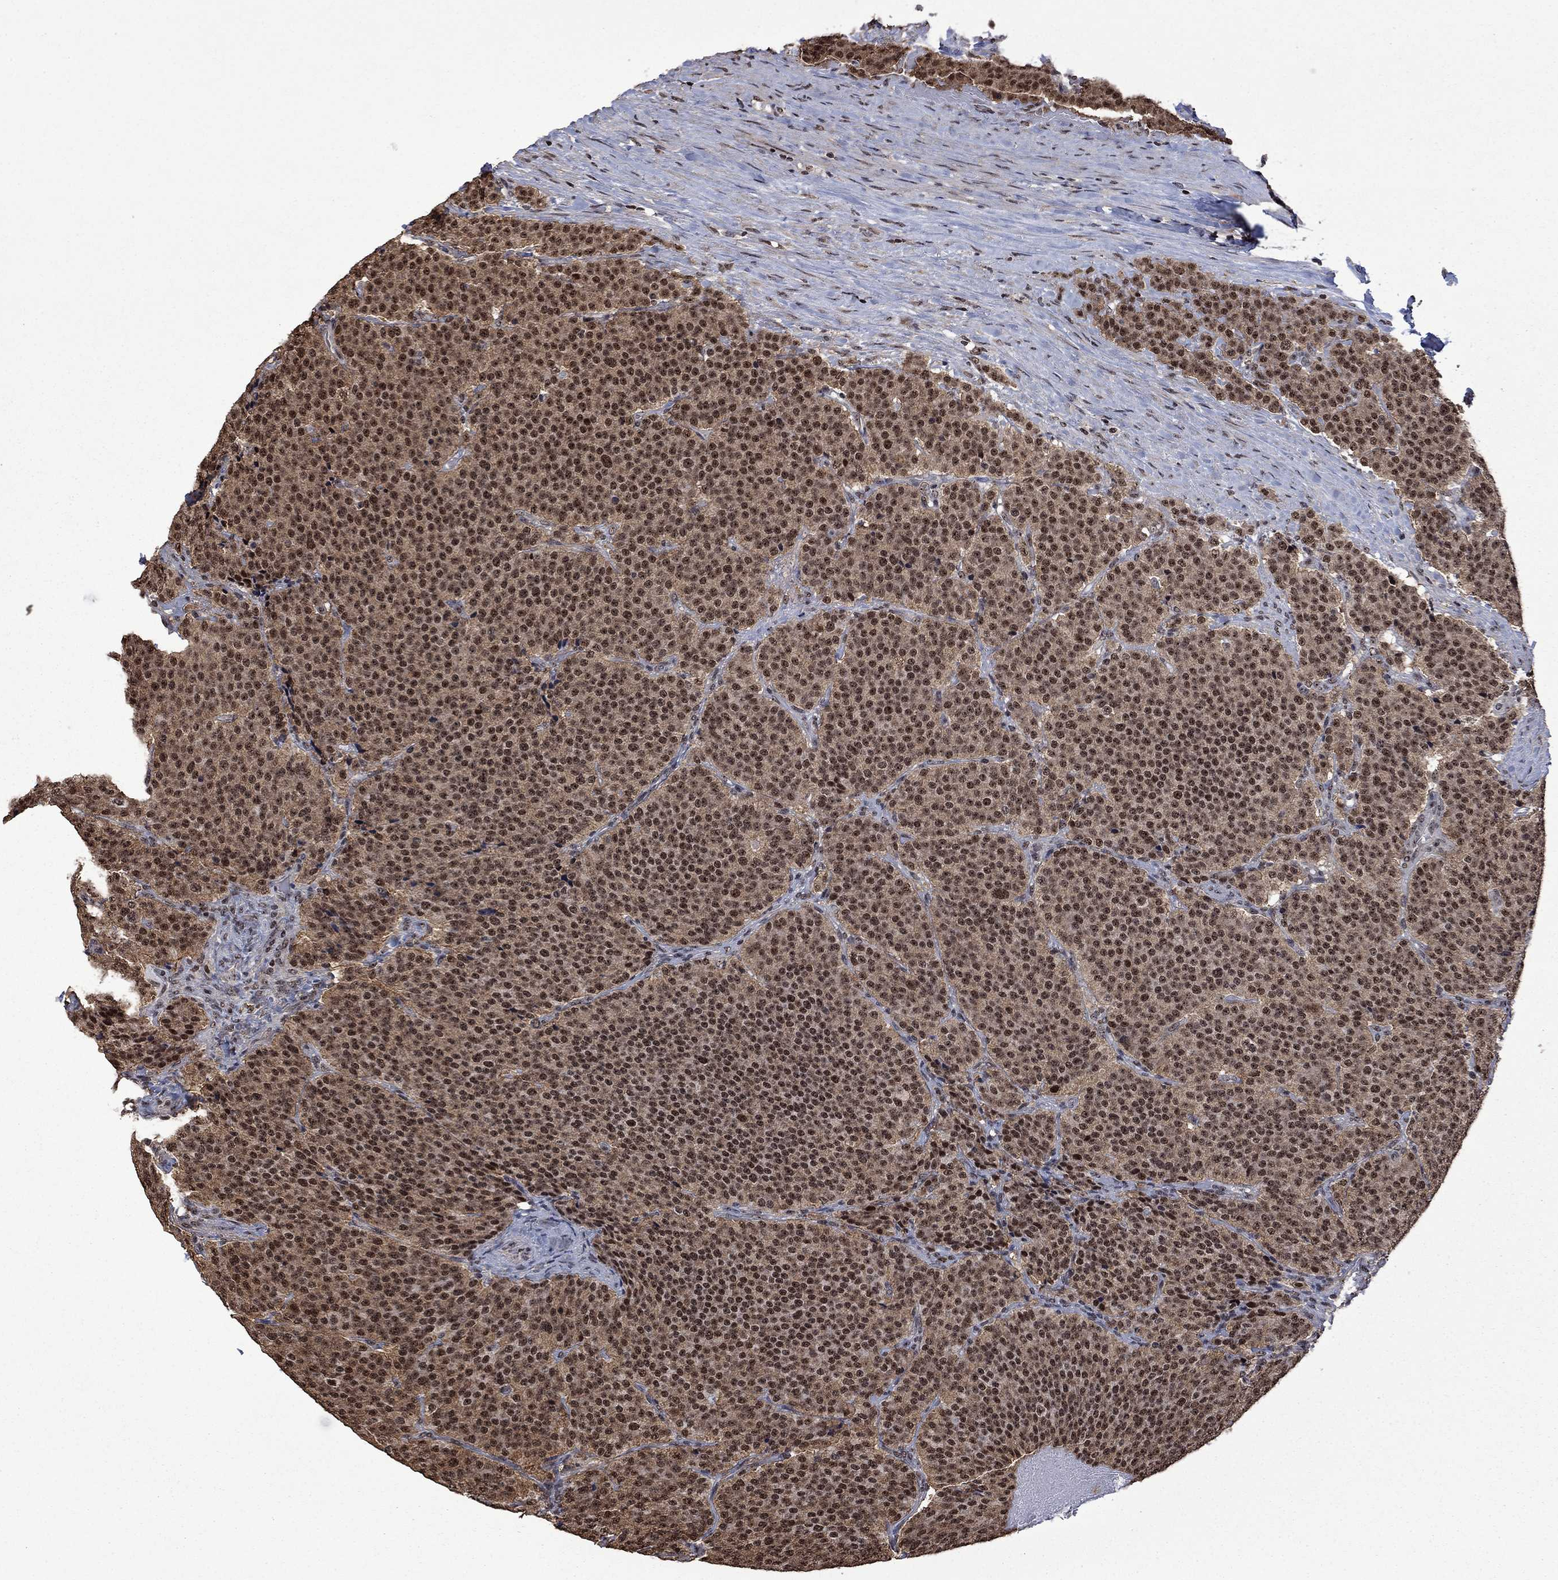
{"staining": {"intensity": "moderate", "quantity": ">75%", "location": "cytoplasmic/membranous,nuclear"}, "tissue": "carcinoid", "cell_type": "Tumor cells", "image_type": "cancer", "snomed": [{"axis": "morphology", "description": "Carcinoid, malignant, NOS"}, {"axis": "topography", "description": "Small intestine"}], "caption": "DAB (3,3'-diaminobenzidine) immunohistochemical staining of human carcinoid (malignant) displays moderate cytoplasmic/membranous and nuclear protein staining in about >75% of tumor cells.", "gene": "FBL", "patient": {"sex": "female", "age": 58}}